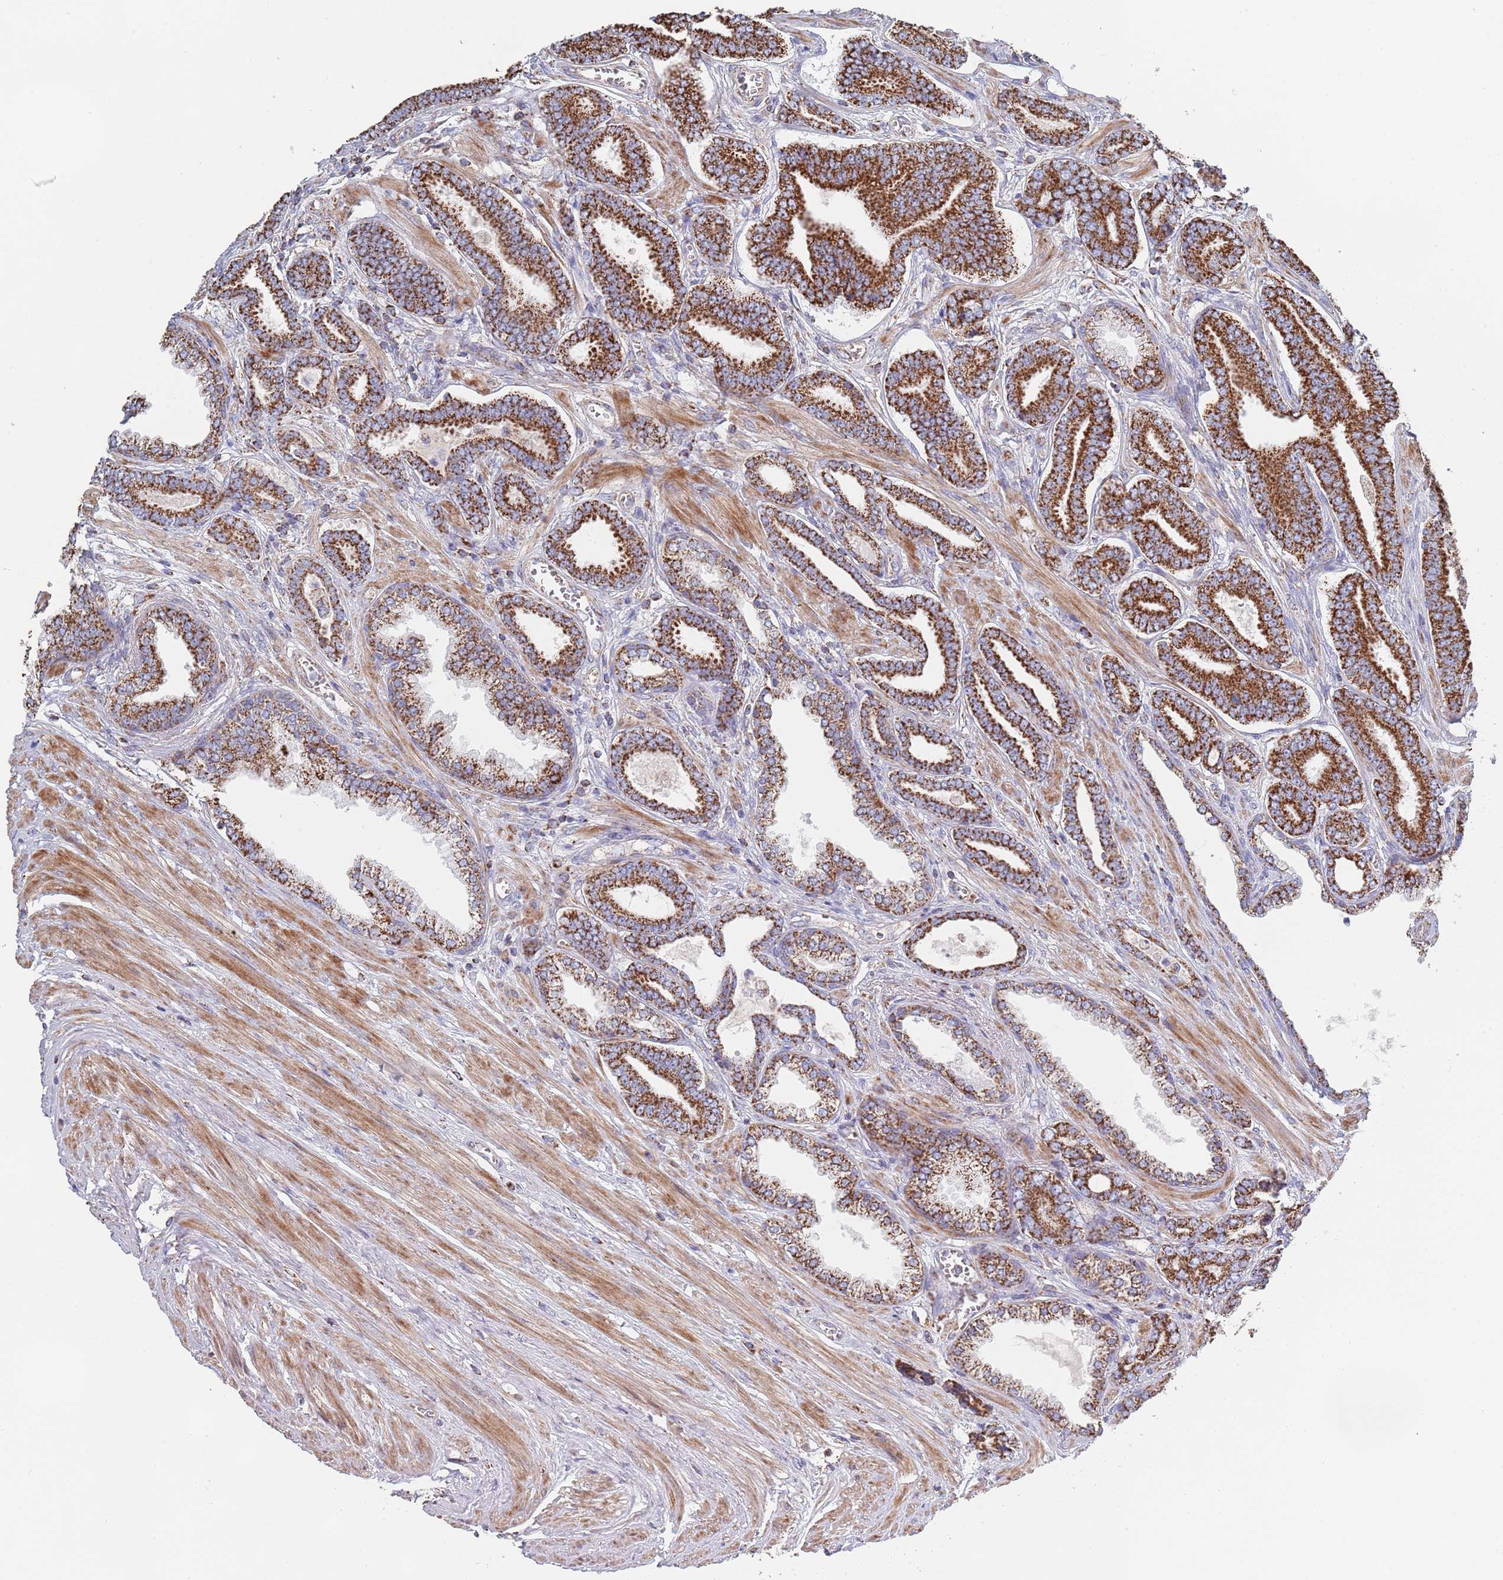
{"staining": {"intensity": "strong", "quantity": ">75%", "location": "cytoplasmic/membranous"}, "tissue": "prostate cancer", "cell_type": "Tumor cells", "image_type": "cancer", "snomed": [{"axis": "morphology", "description": "Adenocarcinoma, NOS"}, {"axis": "topography", "description": "Prostate and seminal vesicle, NOS"}], "caption": "Immunohistochemical staining of prostate cancer (adenocarcinoma) displays high levels of strong cytoplasmic/membranous staining in about >75% of tumor cells.", "gene": "PGP", "patient": {"sex": "male", "age": 76}}